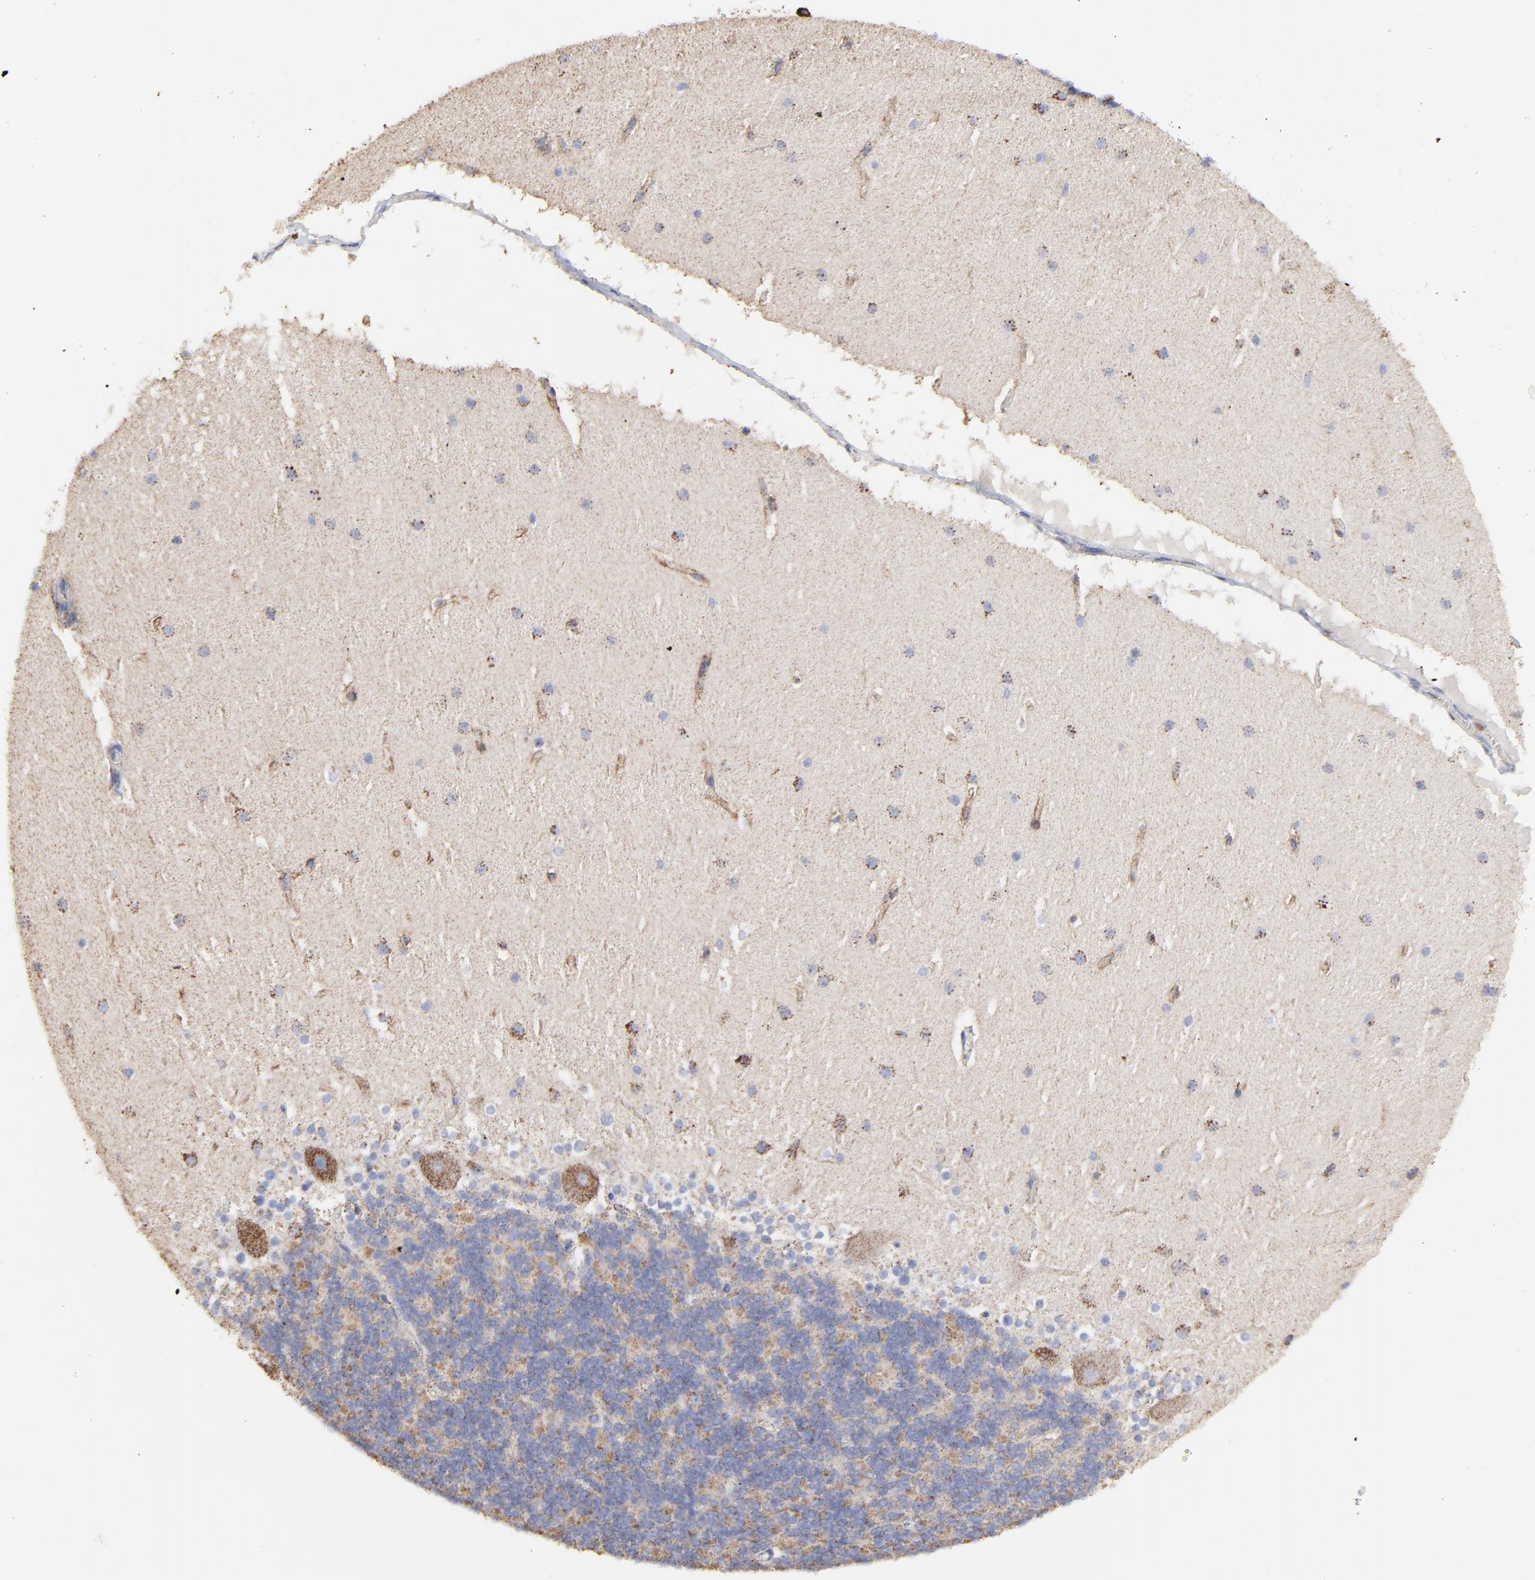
{"staining": {"intensity": "negative", "quantity": "none", "location": "none"}, "tissue": "cerebellum", "cell_type": "Cells in granular layer", "image_type": "normal", "snomed": [{"axis": "morphology", "description": "Normal tissue, NOS"}, {"axis": "topography", "description": "Cerebellum"}], "caption": "Immunohistochemistry histopathology image of unremarkable cerebellum stained for a protein (brown), which reveals no expression in cells in granular layer.", "gene": "PINK1", "patient": {"sex": "female", "age": 19}}